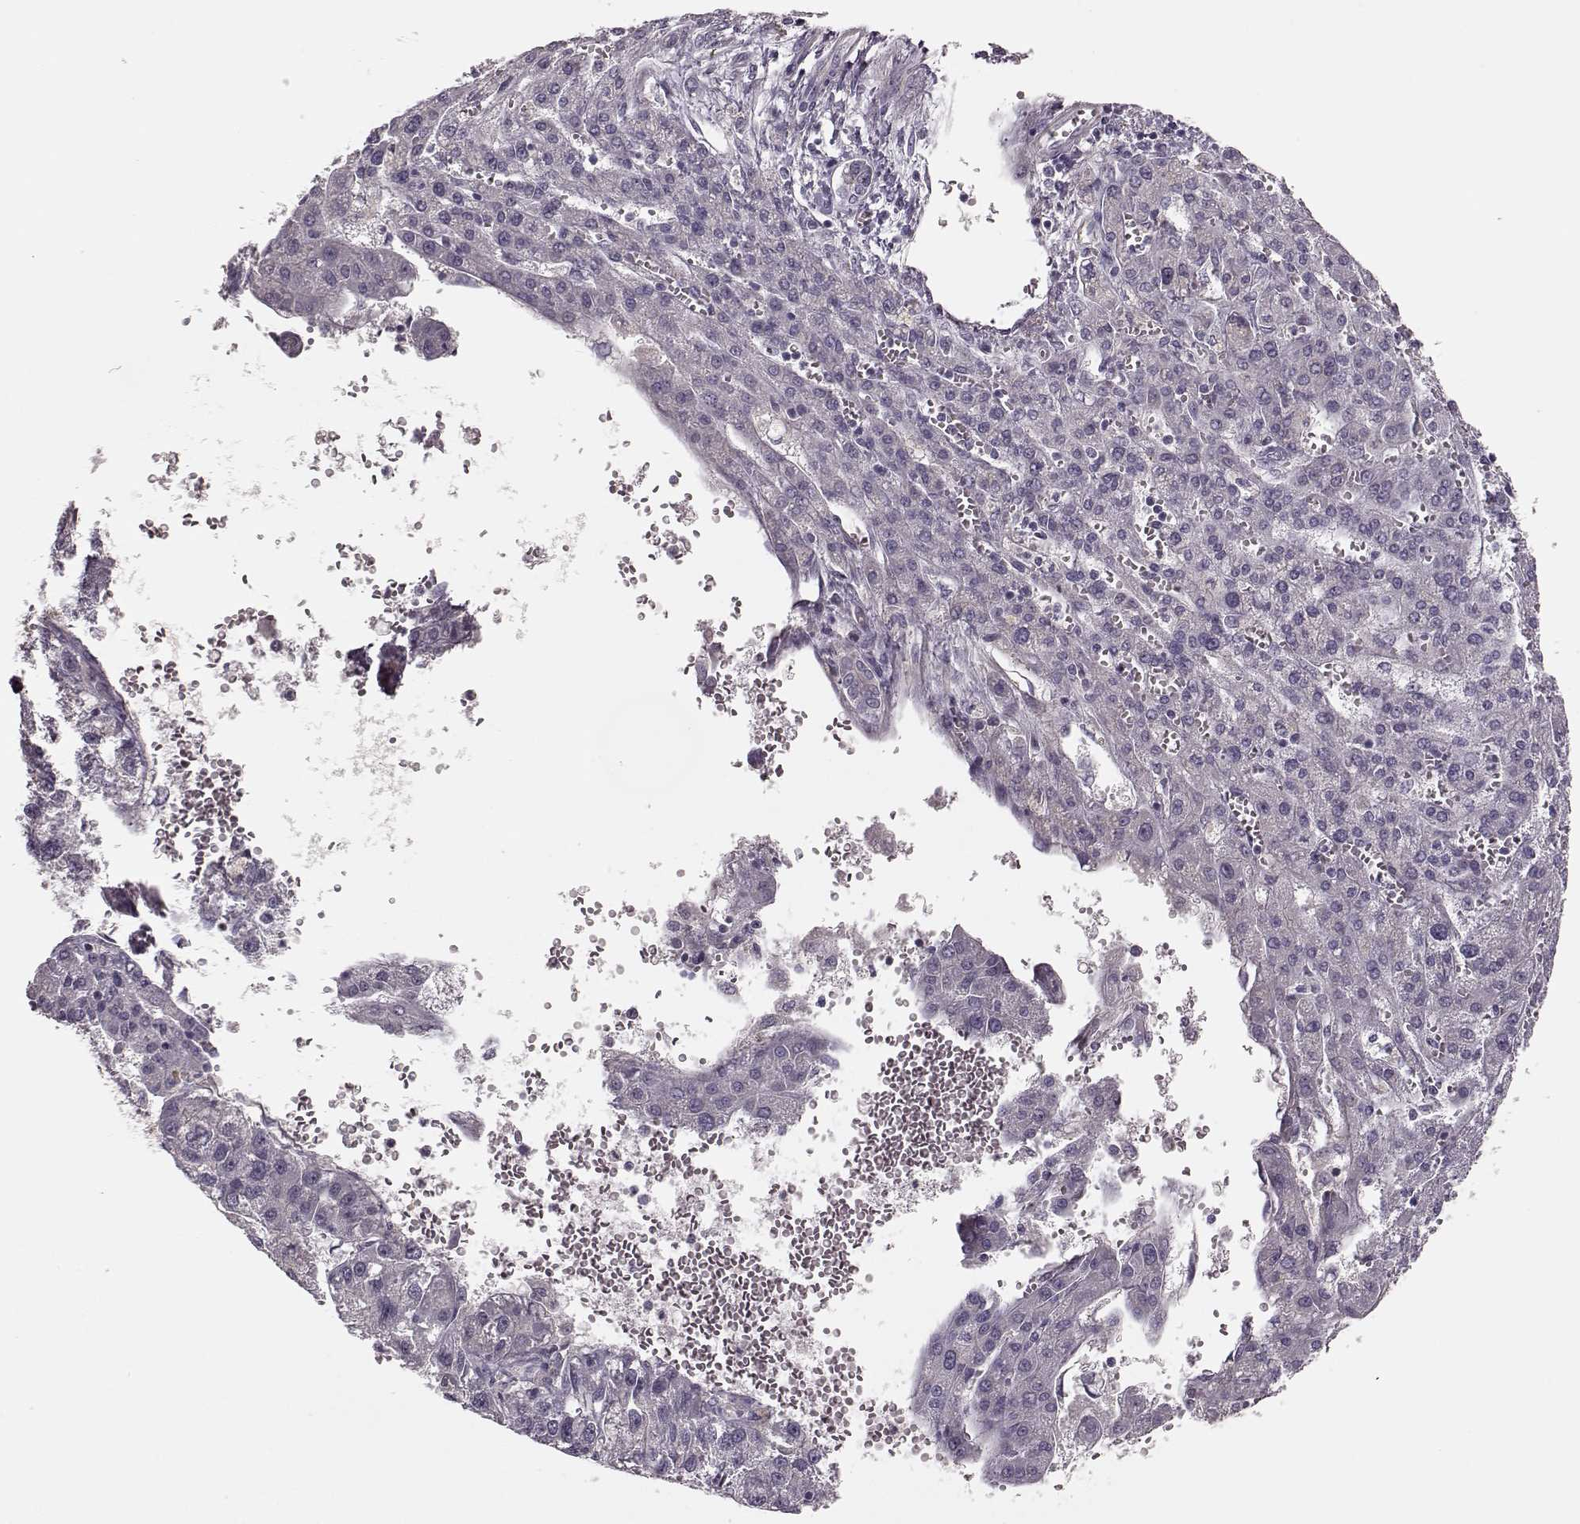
{"staining": {"intensity": "negative", "quantity": "none", "location": "none"}, "tissue": "liver cancer", "cell_type": "Tumor cells", "image_type": "cancer", "snomed": [{"axis": "morphology", "description": "Carcinoma, Hepatocellular, NOS"}, {"axis": "topography", "description": "Liver"}], "caption": "Immunohistochemistry (IHC) image of neoplastic tissue: liver hepatocellular carcinoma stained with DAB demonstrates no significant protein positivity in tumor cells.", "gene": "MTR", "patient": {"sex": "female", "age": 70}}